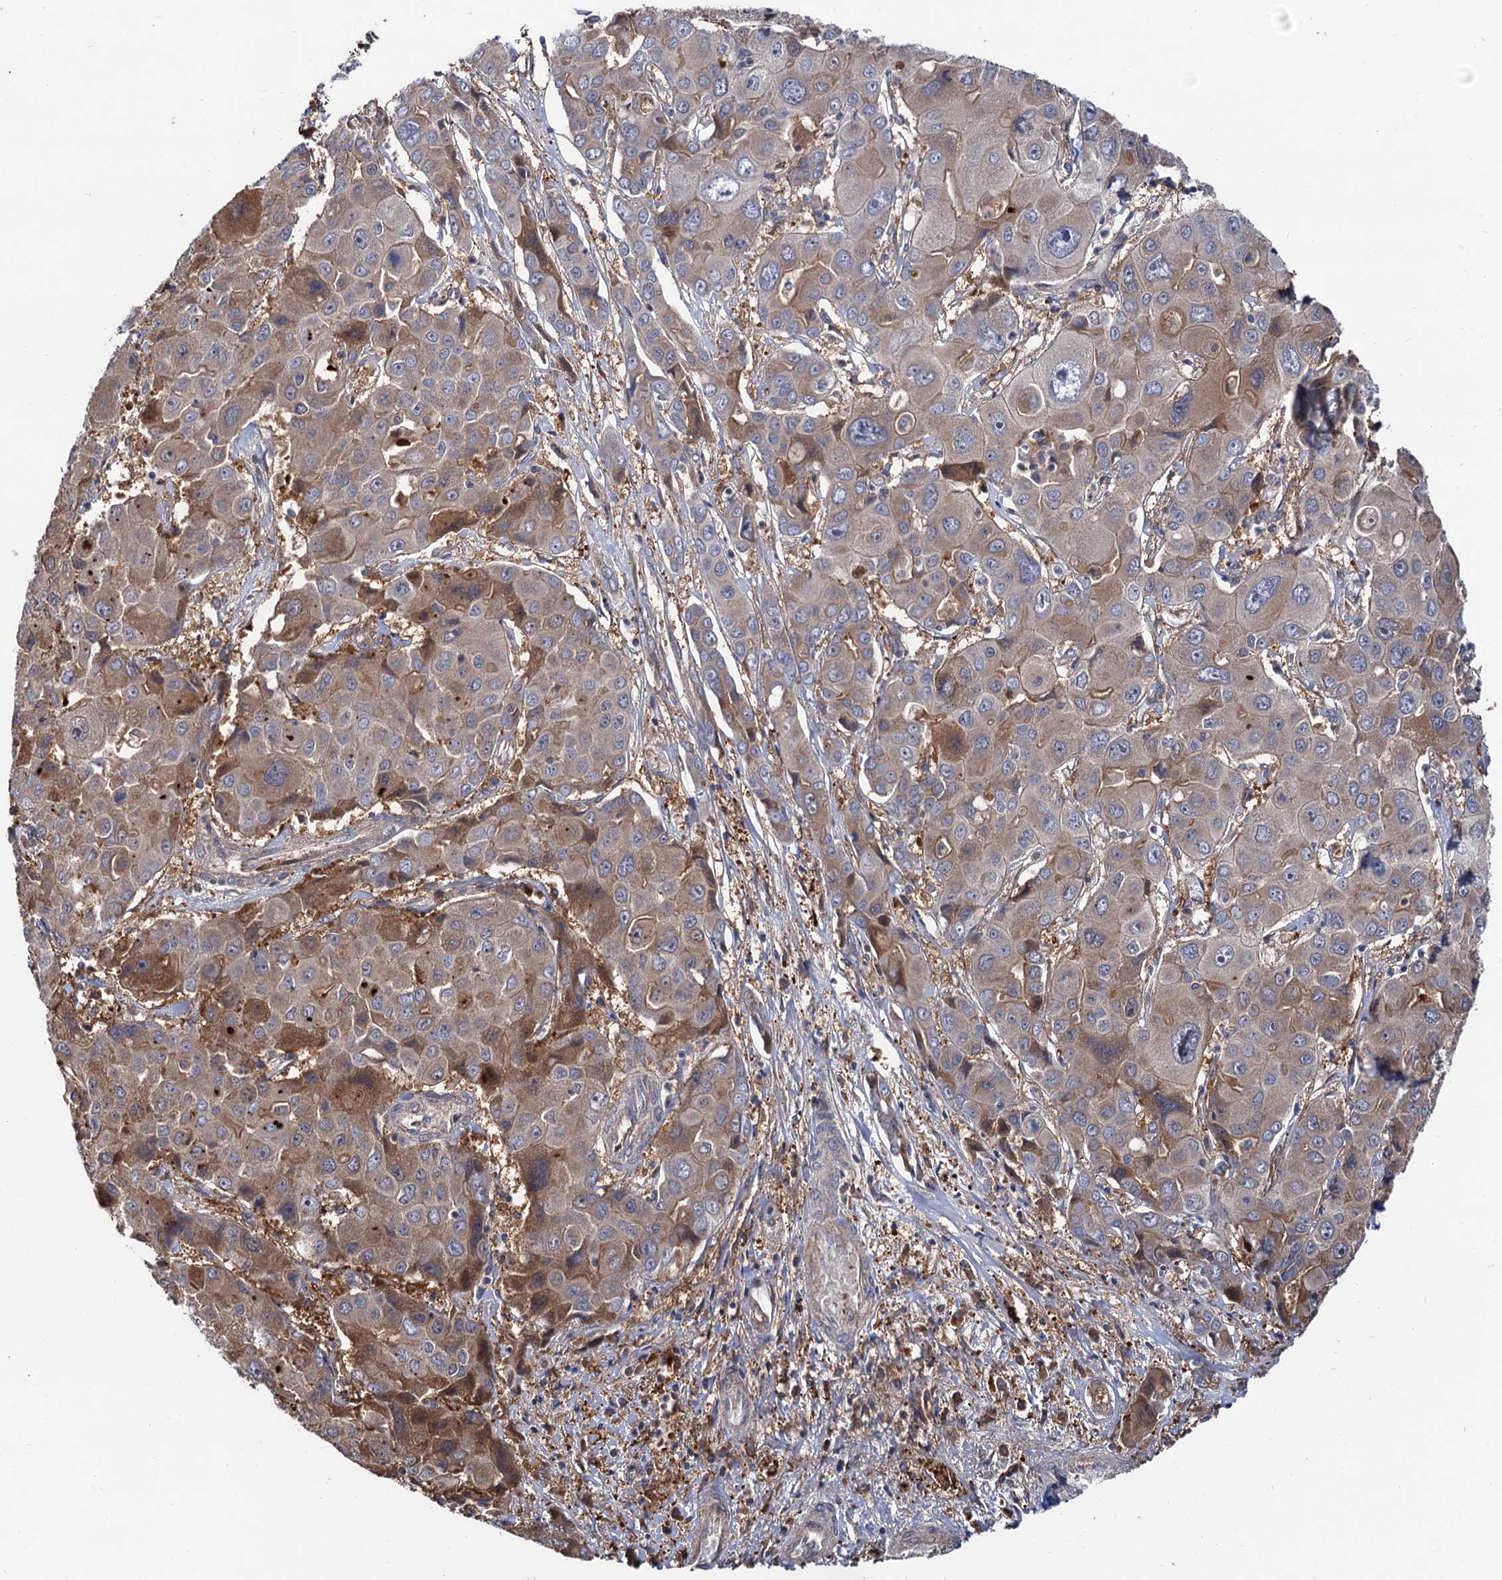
{"staining": {"intensity": "weak", "quantity": "25%-75%", "location": "cytoplasmic/membranous"}, "tissue": "liver cancer", "cell_type": "Tumor cells", "image_type": "cancer", "snomed": [{"axis": "morphology", "description": "Cholangiocarcinoma"}, {"axis": "topography", "description": "Liver"}], "caption": "A histopathology image showing weak cytoplasmic/membranous staining in approximately 25%-75% of tumor cells in cholangiocarcinoma (liver), as visualized by brown immunohistochemical staining.", "gene": "SELENOP", "patient": {"sex": "male", "age": 67}}